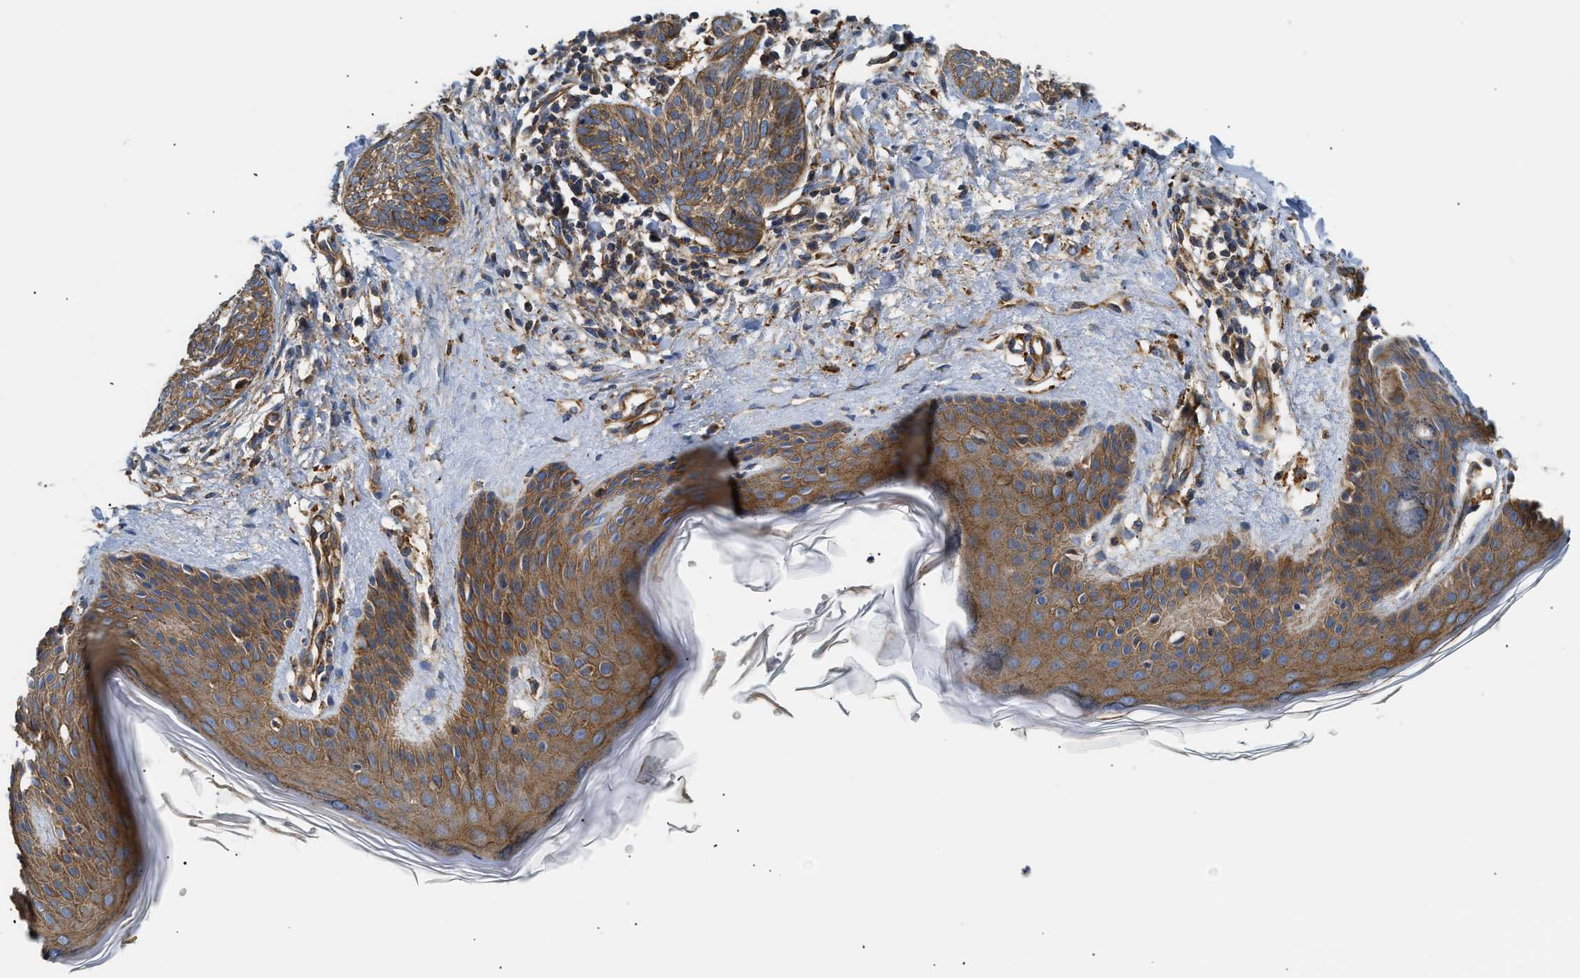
{"staining": {"intensity": "moderate", "quantity": ">75%", "location": "cytoplasmic/membranous"}, "tissue": "skin cancer", "cell_type": "Tumor cells", "image_type": "cancer", "snomed": [{"axis": "morphology", "description": "Basal cell carcinoma"}, {"axis": "topography", "description": "Skin"}], "caption": "Protein analysis of basal cell carcinoma (skin) tissue exhibits moderate cytoplasmic/membranous staining in about >75% of tumor cells. Nuclei are stained in blue.", "gene": "NSUN7", "patient": {"sex": "female", "age": 59}}